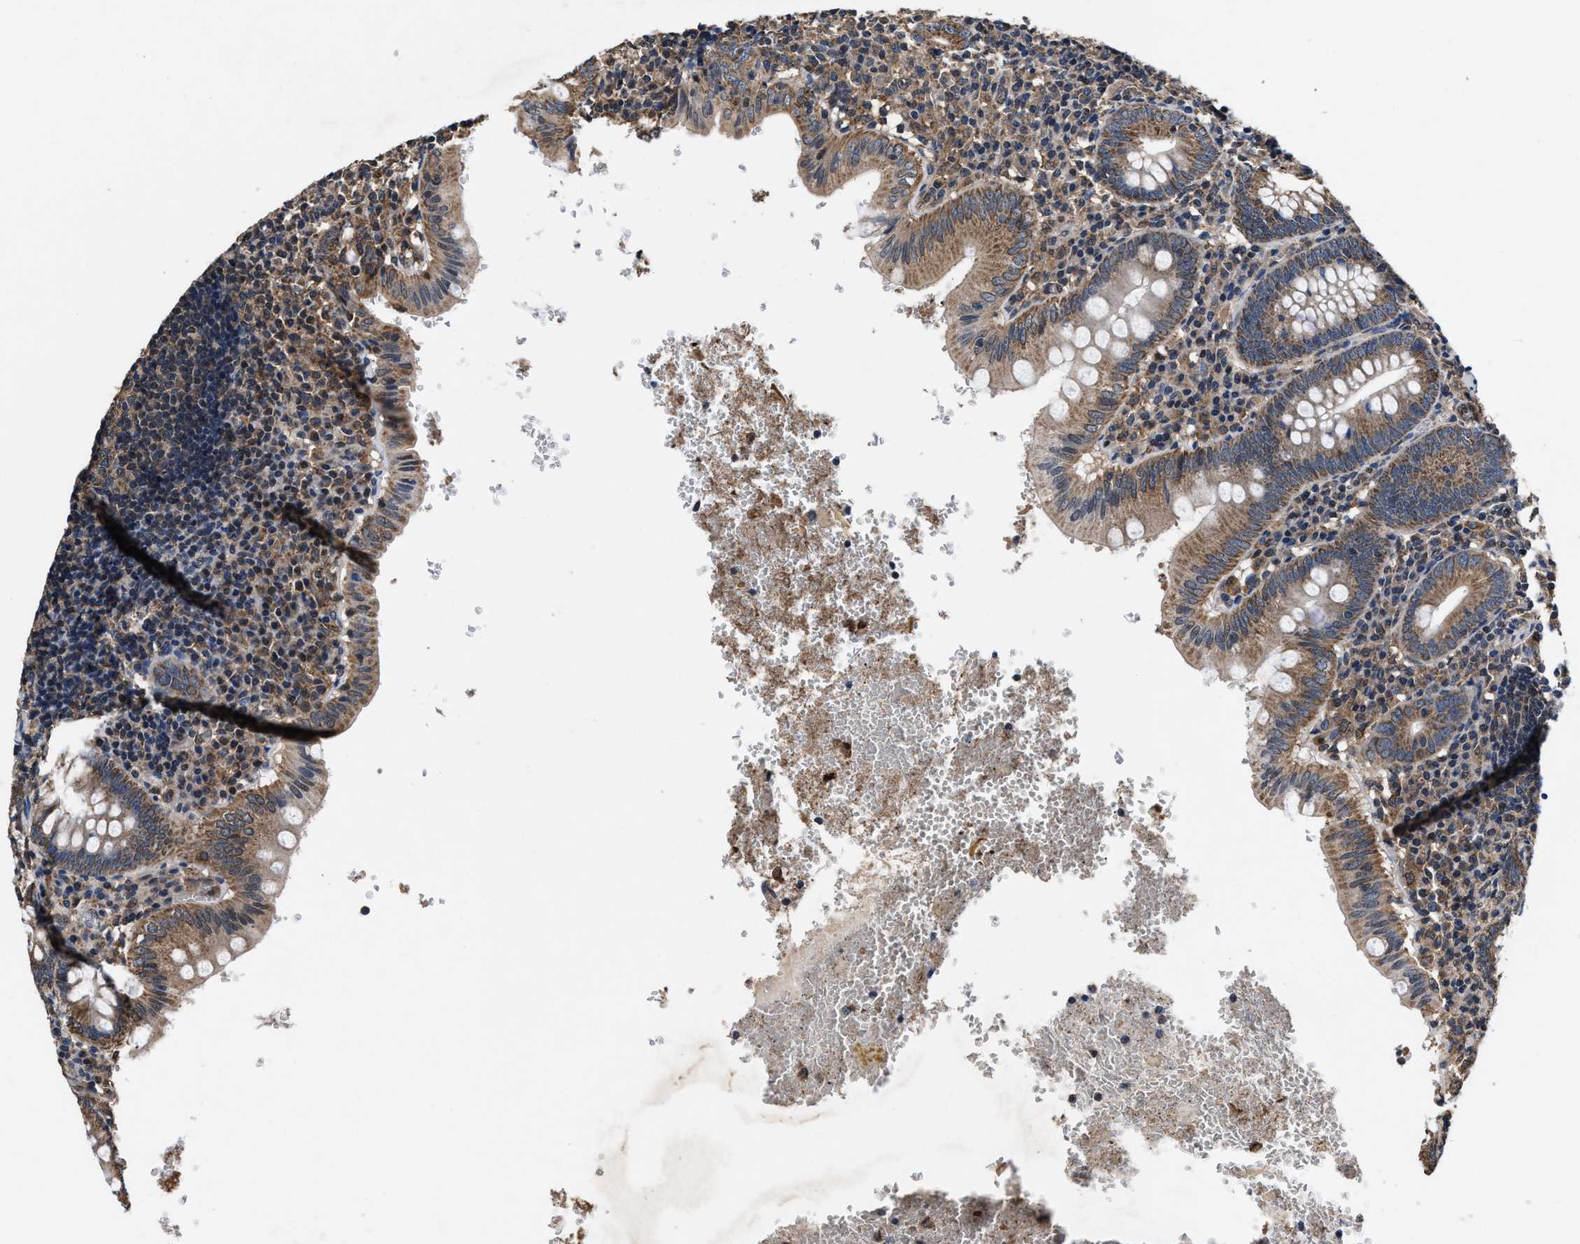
{"staining": {"intensity": "moderate", "quantity": ">75%", "location": "cytoplasmic/membranous"}, "tissue": "appendix", "cell_type": "Glandular cells", "image_type": "normal", "snomed": [{"axis": "morphology", "description": "Normal tissue, NOS"}, {"axis": "topography", "description": "Appendix"}], "caption": "Immunohistochemical staining of normal human appendix exhibits >75% levels of moderate cytoplasmic/membranous protein positivity in about >75% of glandular cells. Immunohistochemistry (ihc) stains the protein of interest in brown and the nuclei are stained blue.", "gene": "ACLY", "patient": {"sex": "male", "age": 8}}